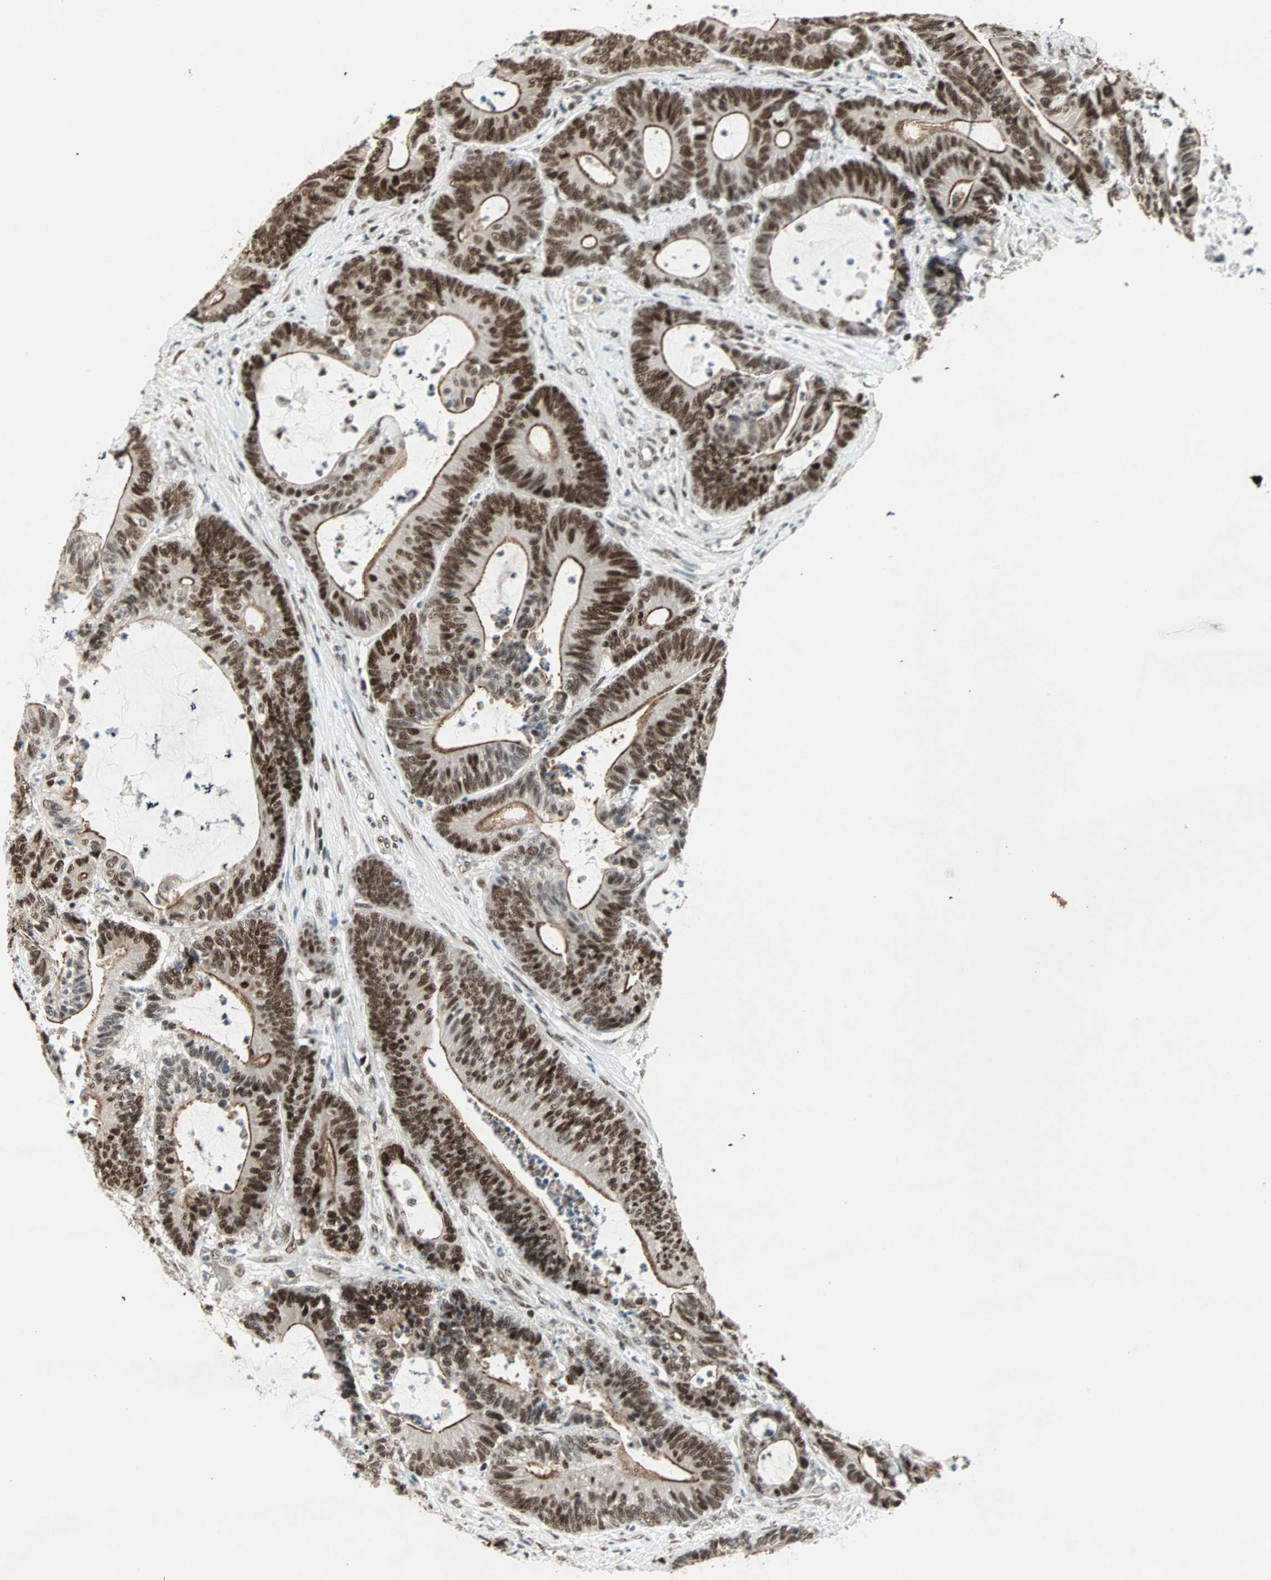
{"staining": {"intensity": "strong", "quantity": ">75%", "location": "cytoplasmic/membranous,nuclear"}, "tissue": "colorectal cancer", "cell_type": "Tumor cells", "image_type": "cancer", "snomed": [{"axis": "morphology", "description": "Adenocarcinoma, NOS"}, {"axis": "topography", "description": "Colon"}], "caption": "Human colorectal cancer stained with a brown dye reveals strong cytoplasmic/membranous and nuclear positive expression in about >75% of tumor cells.", "gene": "MDC1", "patient": {"sex": "female", "age": 84}}